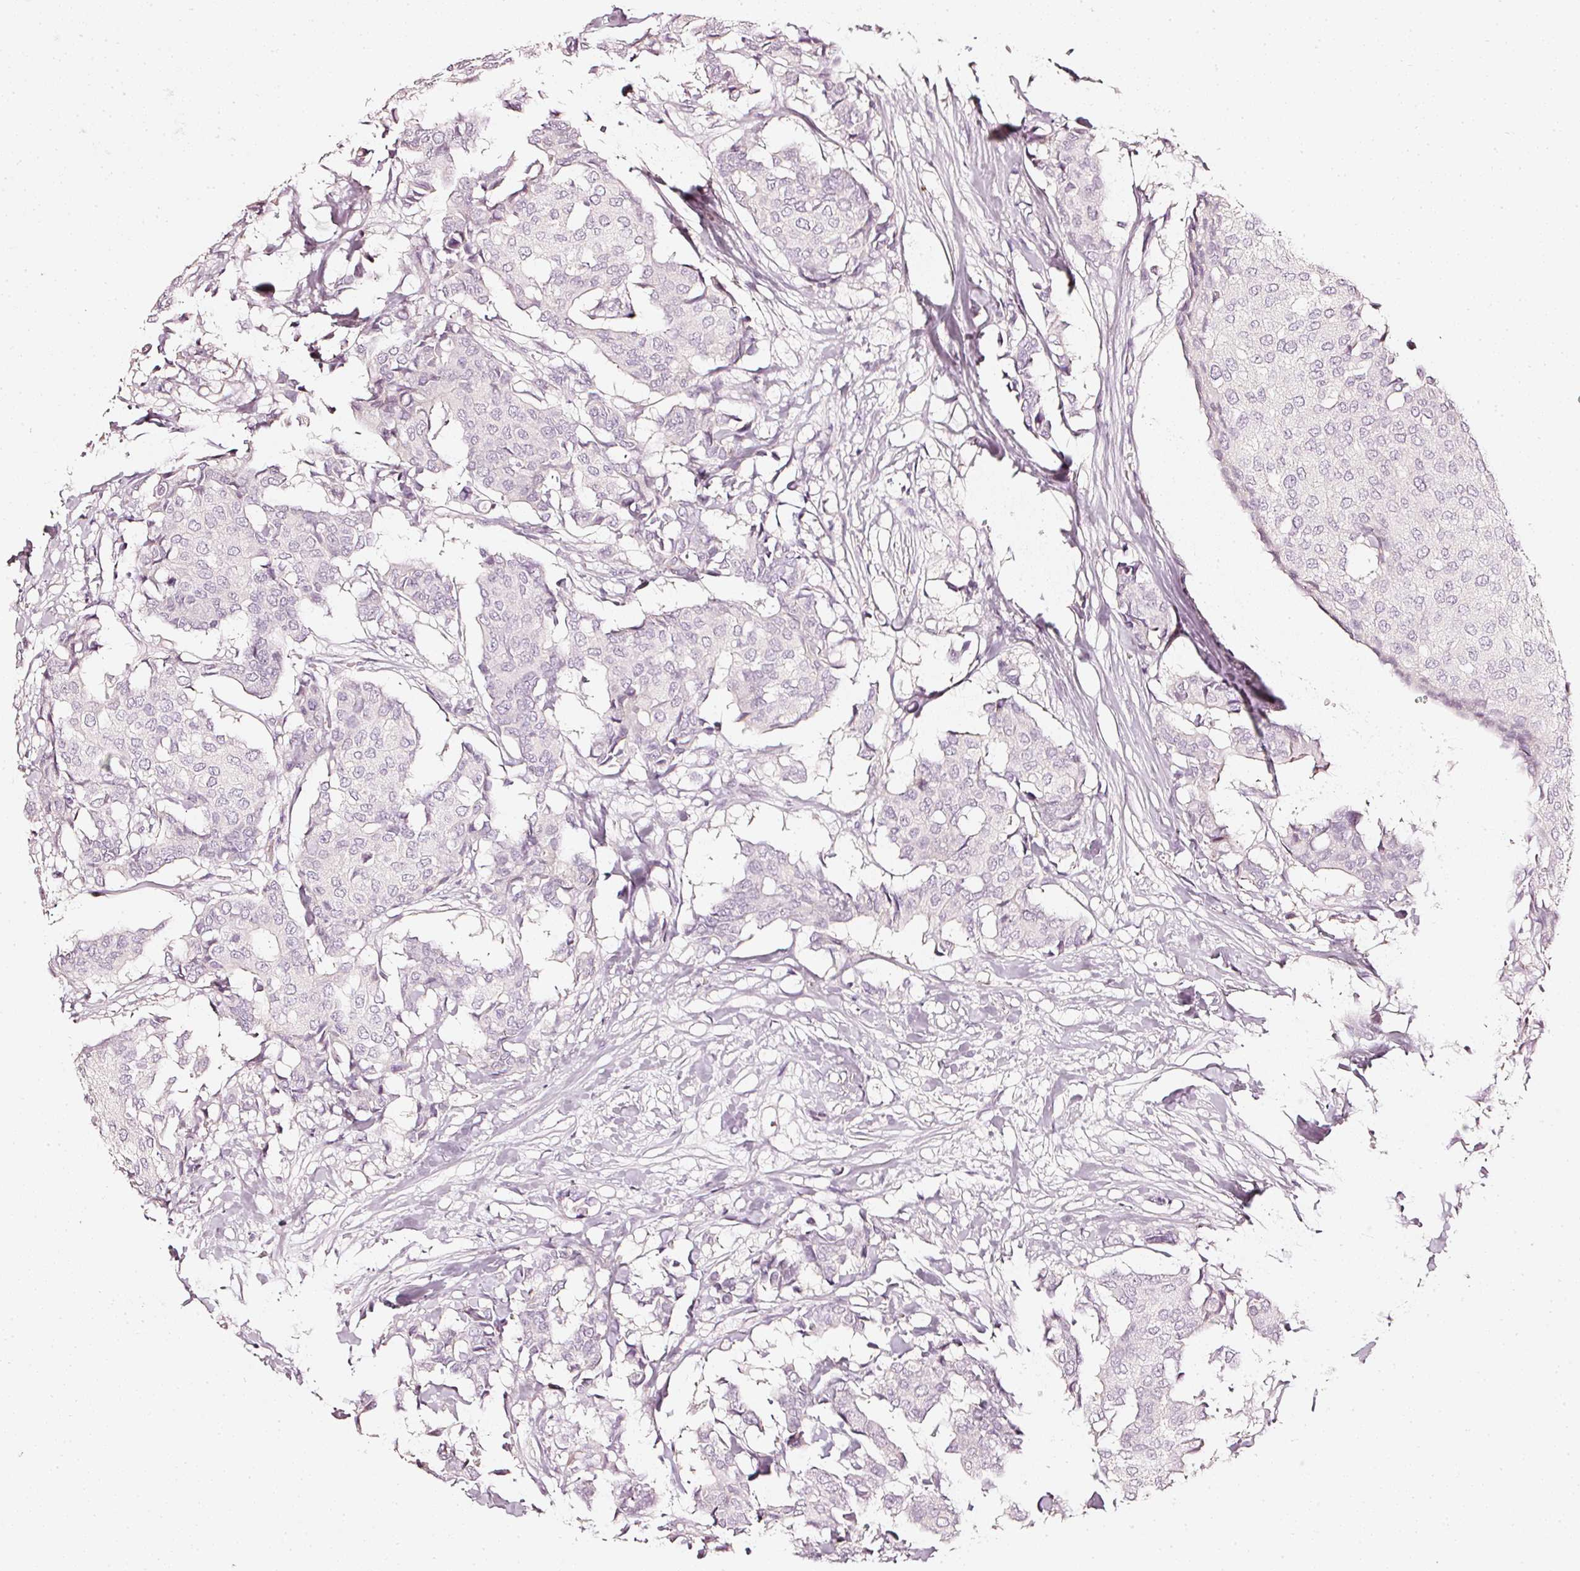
{"staining": {"intensity": "negative", "quantity": "none", "location": "none"}, "tissue": "breast cancer", "cell_type": "Tumor cells", "image_type": "cancer", "snomed": [{"axis": "morphology", "description": "Duct carcinoma"}, {"axis": "topography", "description": "Breast"}], "caption": "Breast cancer (intraductal carcinoma) stained for a protein using immunohistochemistry exhibits no positivity tumor cells.", "gene": "CNP", "patient": {"sex": "female", "age": 75}}